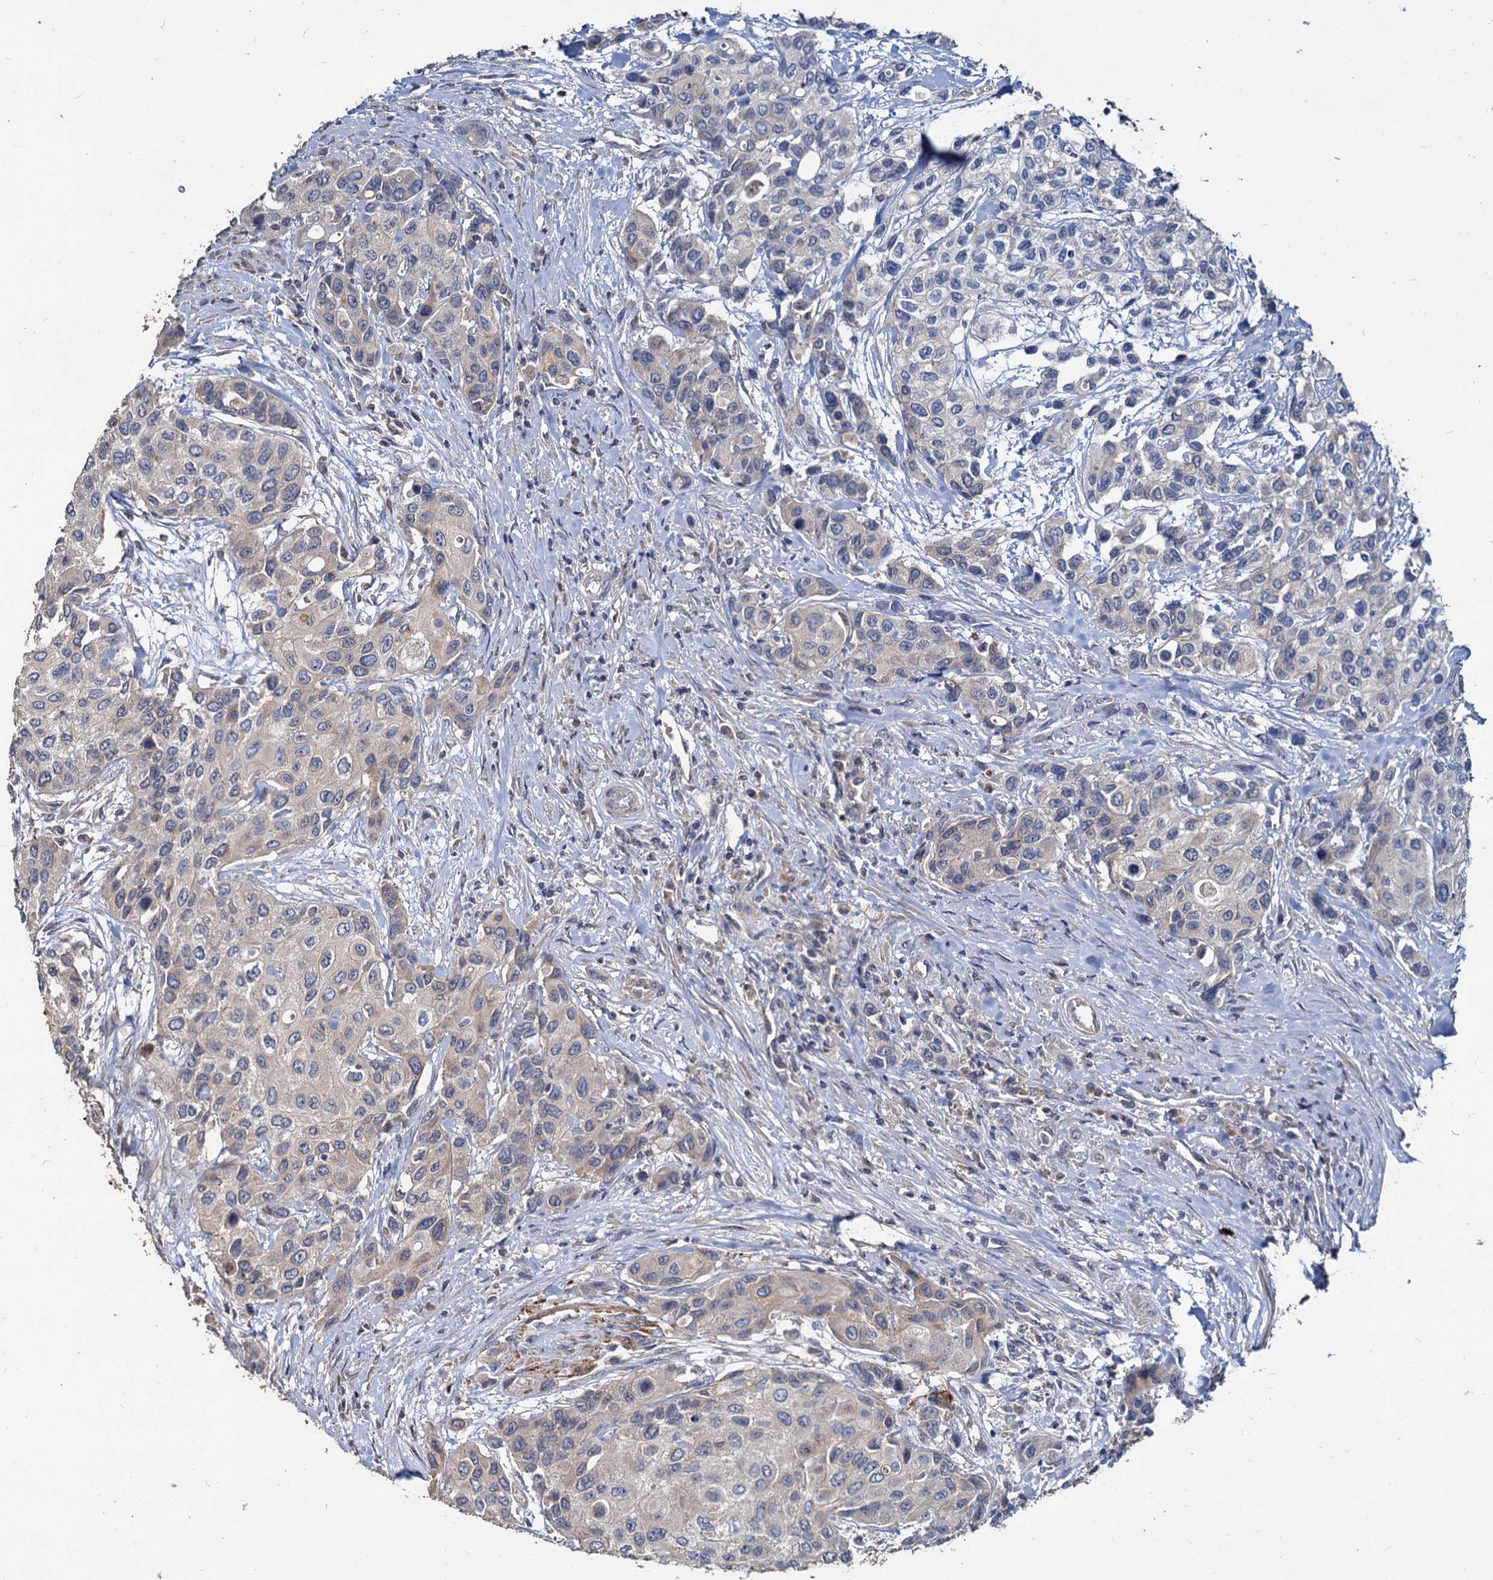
{"staining": {"intensity": "weak", "quantity": "<25%", "location": "cytoplasmic/membranous"}, "tissue": "urothelial cancer", "cell_type": "Tumor cells", "image_type": "cancer", "snomed": [{"axis": "morphology", "description": "Normal tissue, NOS"}, {"axis": "morphology", "description": "Urothelial carcinoma, High grade"}, {"axis": "topography", "description": "Vascular tissue"}, {"axis": "topography", "description": "Urinary bladder"}], "caption": "There is no significant expression in tumor cells of urothelial carcinoma (high-grade). (Stains: DAB immunohistochemistry with hematoxylin counter stain, Microscopy: brightfield microscopy at high magnification).", "gene": "DEPDC4", "patient": {"sex": "female", "age": 56}}